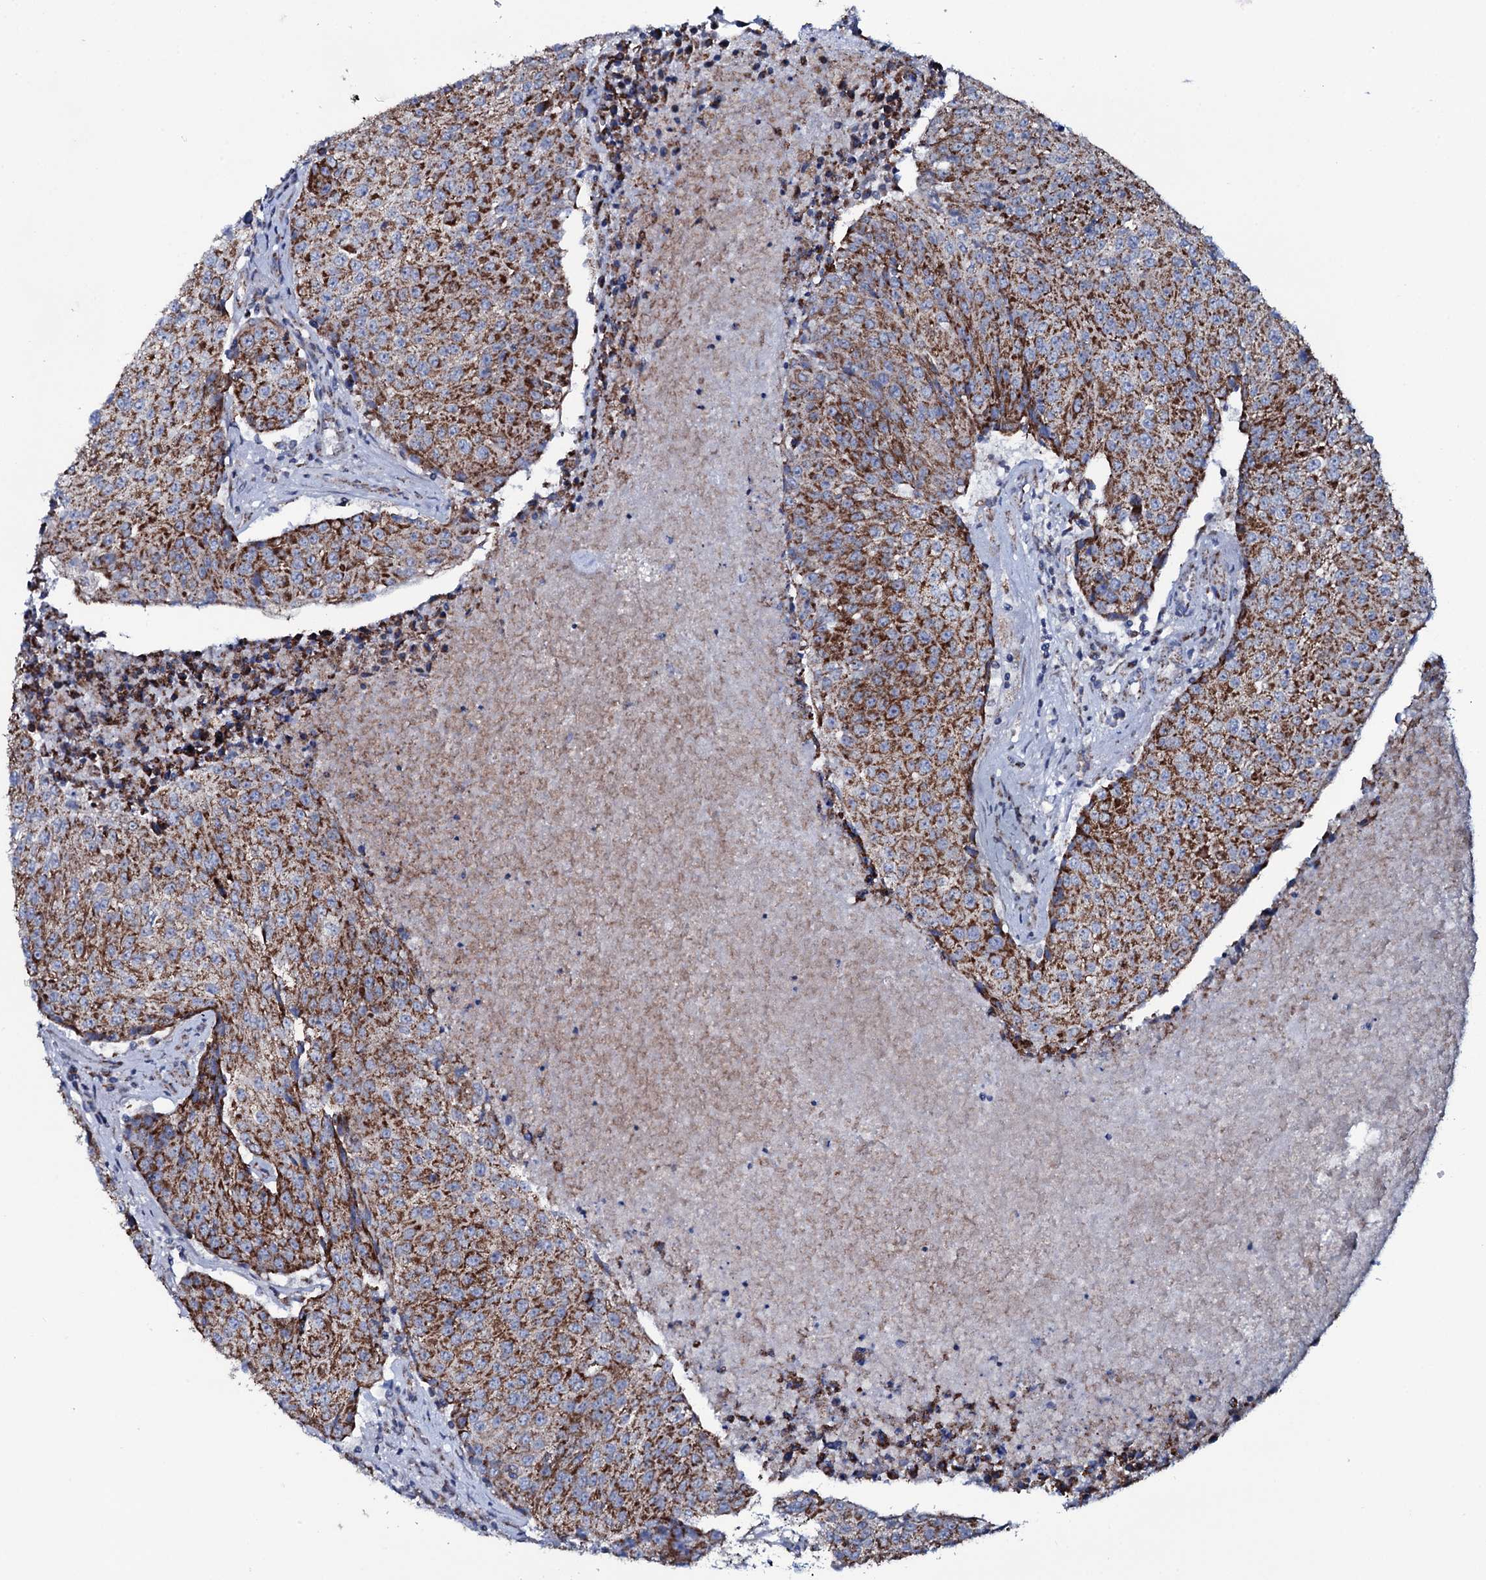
{"staining": {"intensity": "strong", "quantity": ">75%", "location": "cytoplasmic/membranous"}, "tissue": "urothelial cancer", "cell_type": "Tumor cells", "image_type": "cancer", "snomed": [{"axis": "morphology", "description": "Urothelial carcinoma, High grade"}, {"axis": "topography", "description": "Urinary bladder"}], "caption": "The histopathology image reveals a brown stain indicating the presence of a protein in the cytoplasmic/membranous of tumor cells in high-grade urothelial carcinoma.", "gene": "MRPS35", "patient": {"sex": "female", "age": 85}}